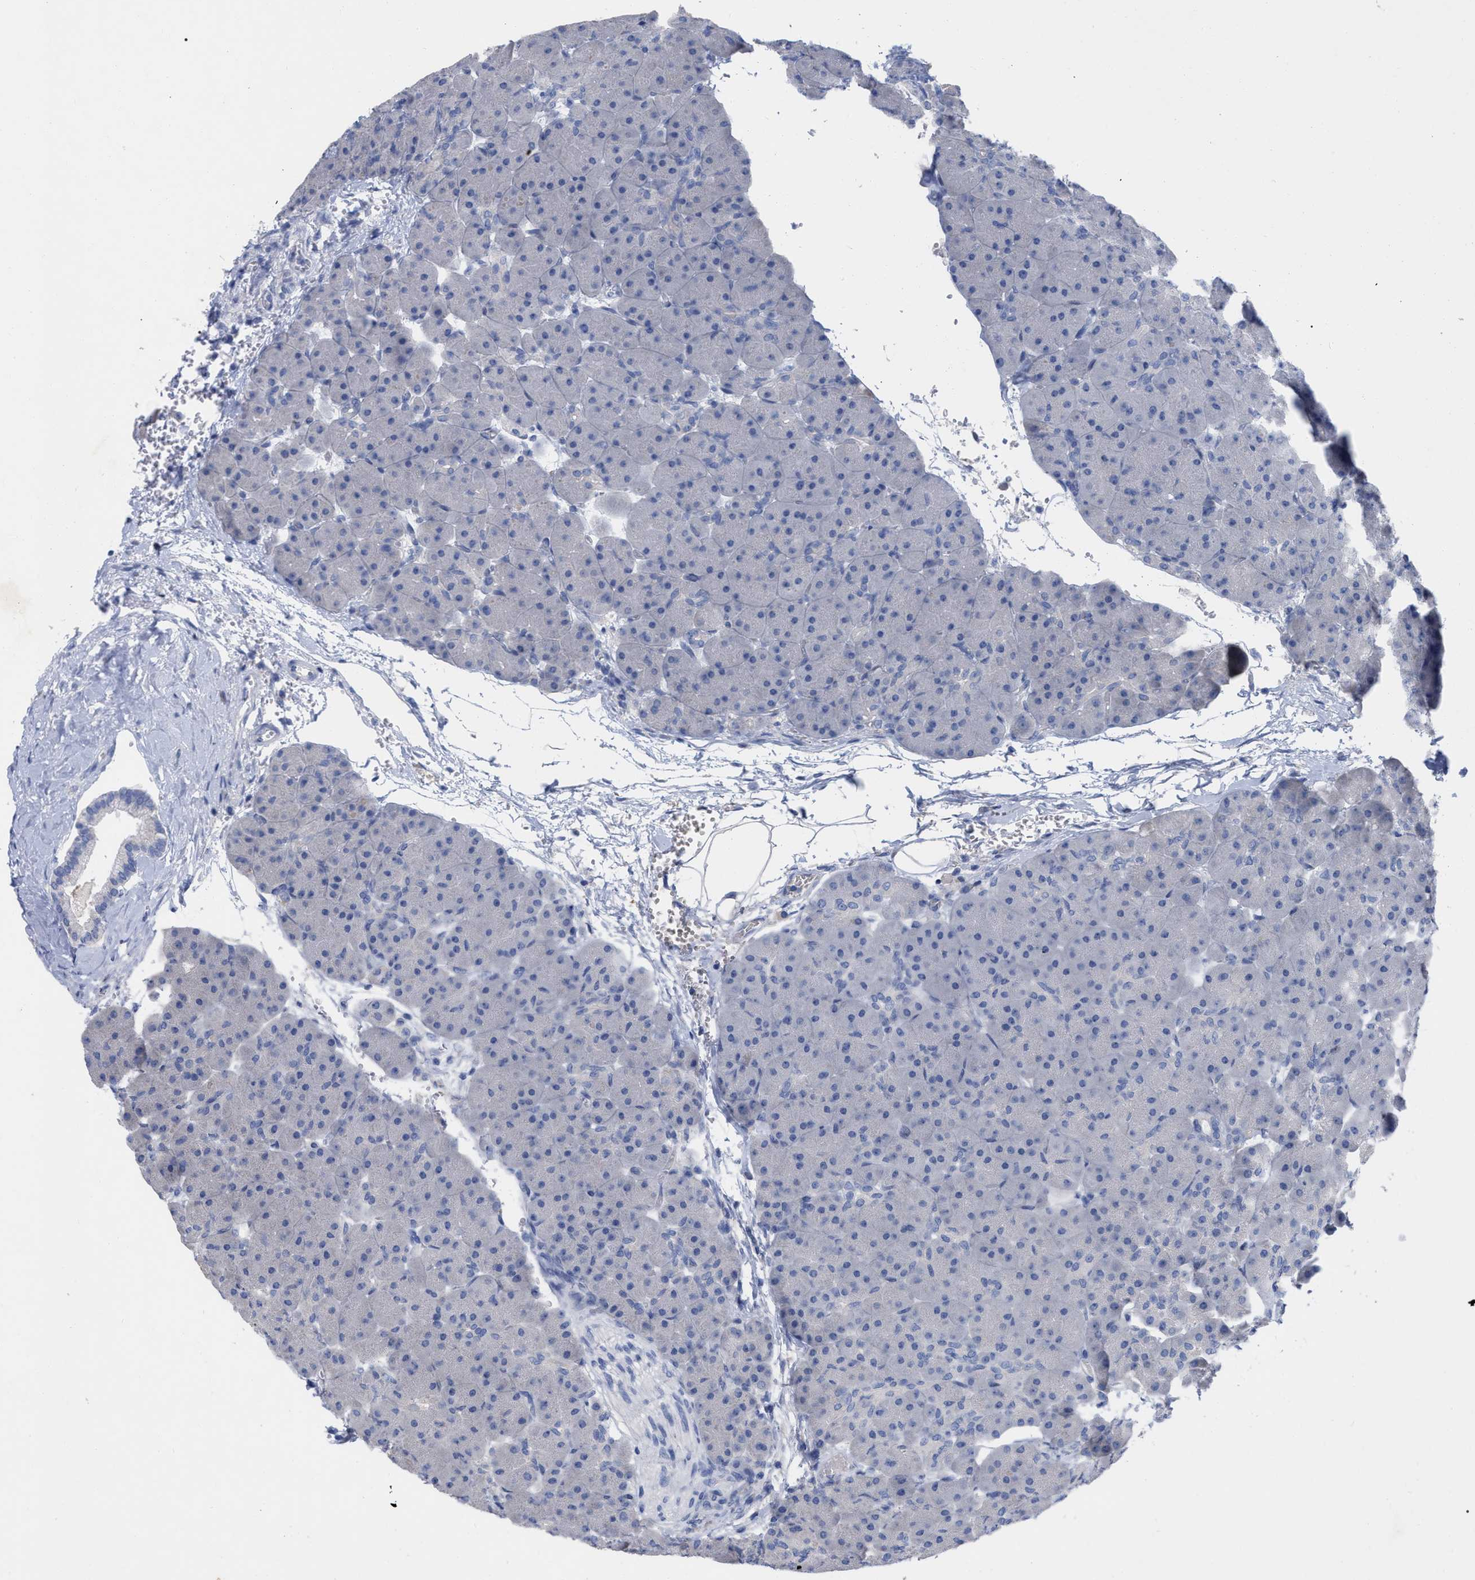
{"staining": {"intensity": "negative", "quantity": "none", "location": "none"}, "tissue": "pancreas", "cell_type": "Exocrine glandular cells", "image_type": "normal", "snomed": [{"axis": "morphology", "description": "Normal tissue, NOS"}, {"axis": "topography", "description": "Pancreas"}], "caption": "The image demonstrates no staining of exocrine glandular cells in unremarkable pancreas. (Immunohistochemistry (ihc), brightfield microscopy, high magnification).", "gene": "HAPLN1", "patient": {"sex": "male", "age": 66}}